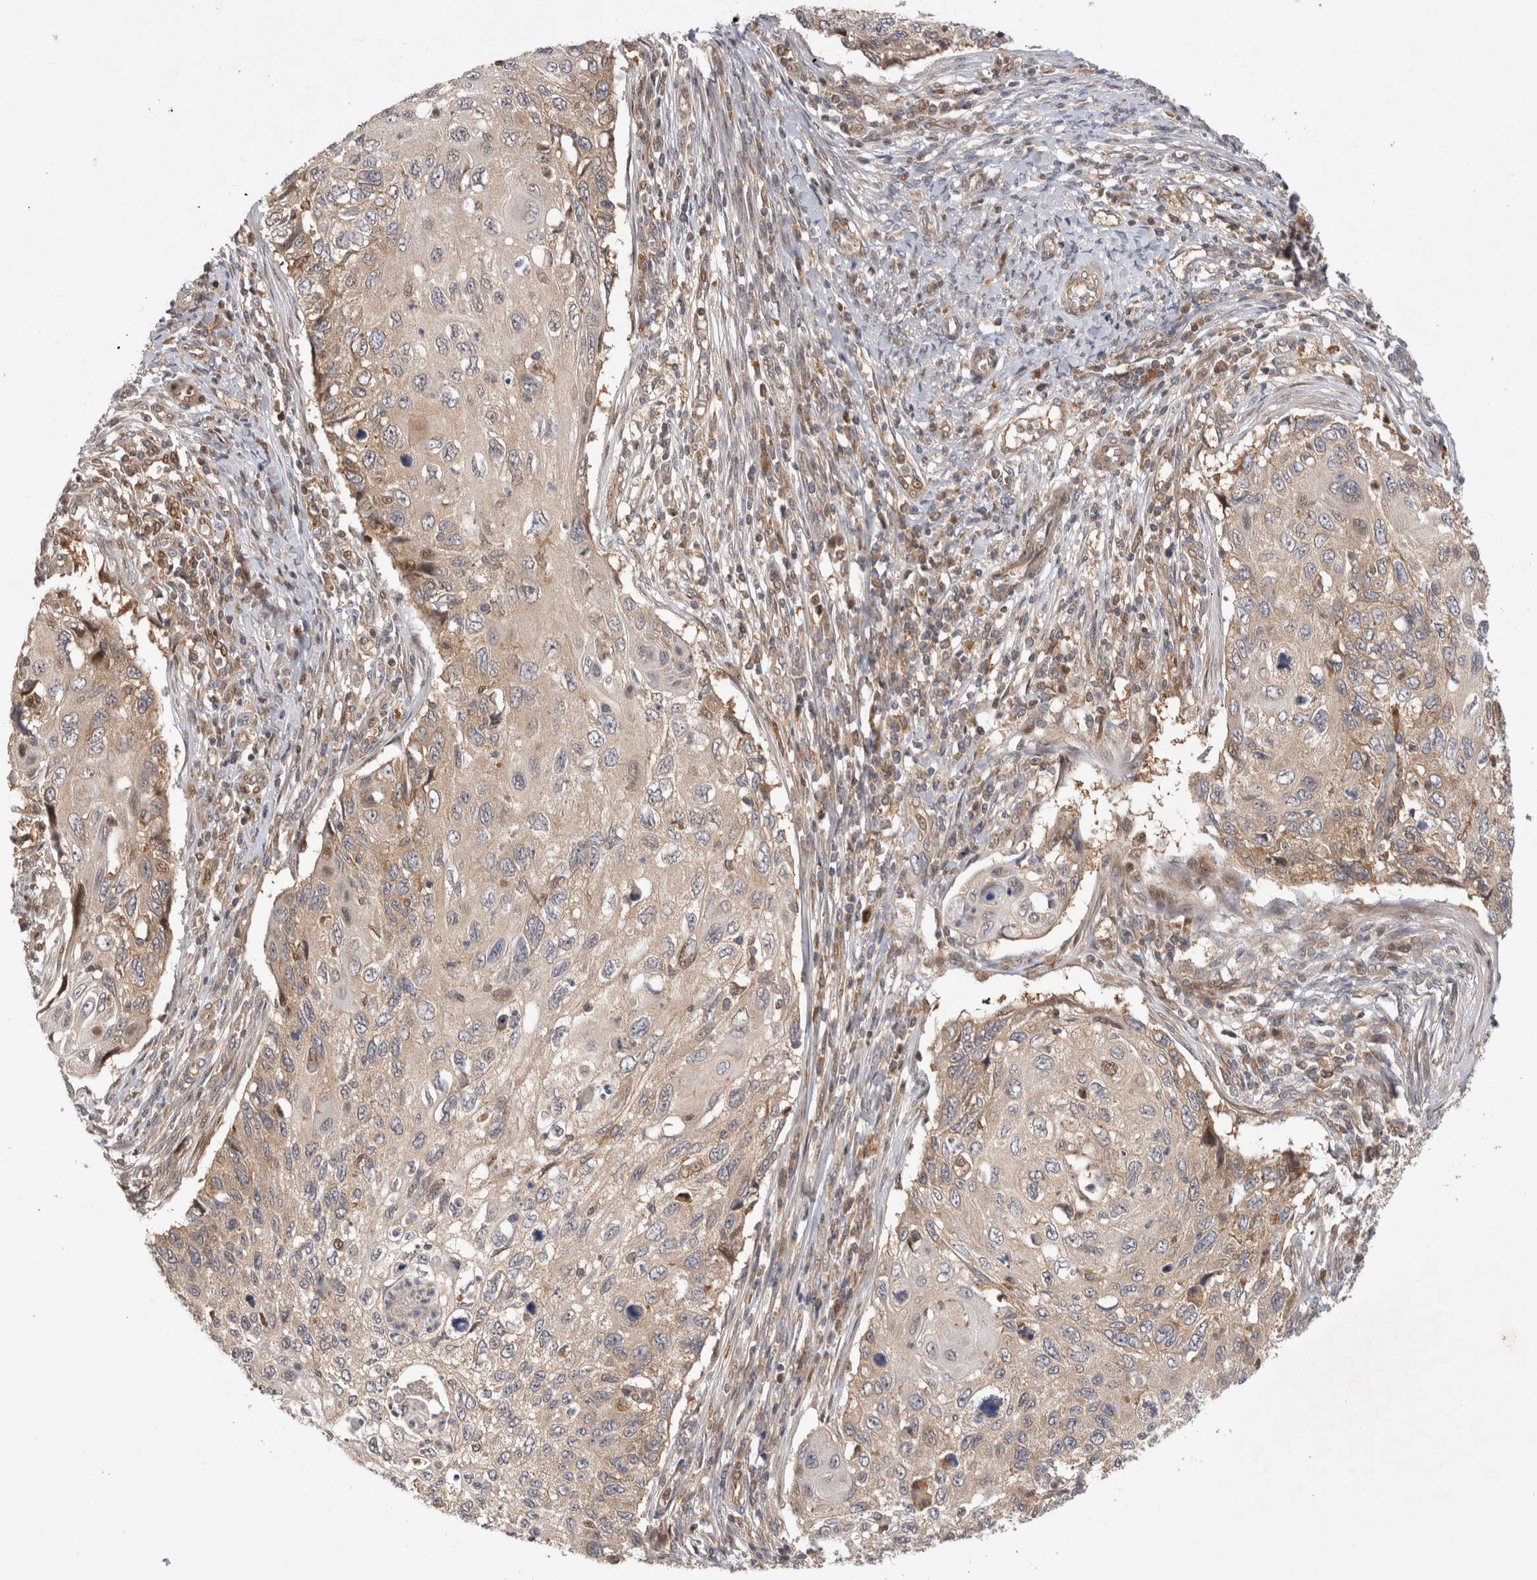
{"staining": {"intensity": "weak", "quantity": "<25%", "location": "cytoplasmic/membranous"}, "tissue": "cervical cancer", "cell_type": "Tumor cells", "image_type": "cancer", "snomed": [{"axis": "morphology", "description": "Squamous cell carcinoma, NOS"}, {"axis": "topography", "description": "Cervix"}], "caption": "Cervical cancer was stained to show a protein in brown. There is no significant expression in tumor cells. (Brightfield microscopy of DAB (3,3'-diaminobenzidine) immunohistochemistry (IHC) at high magnification).", "gene": "HTT", "patient": {"sex": "female", "age": 70}}